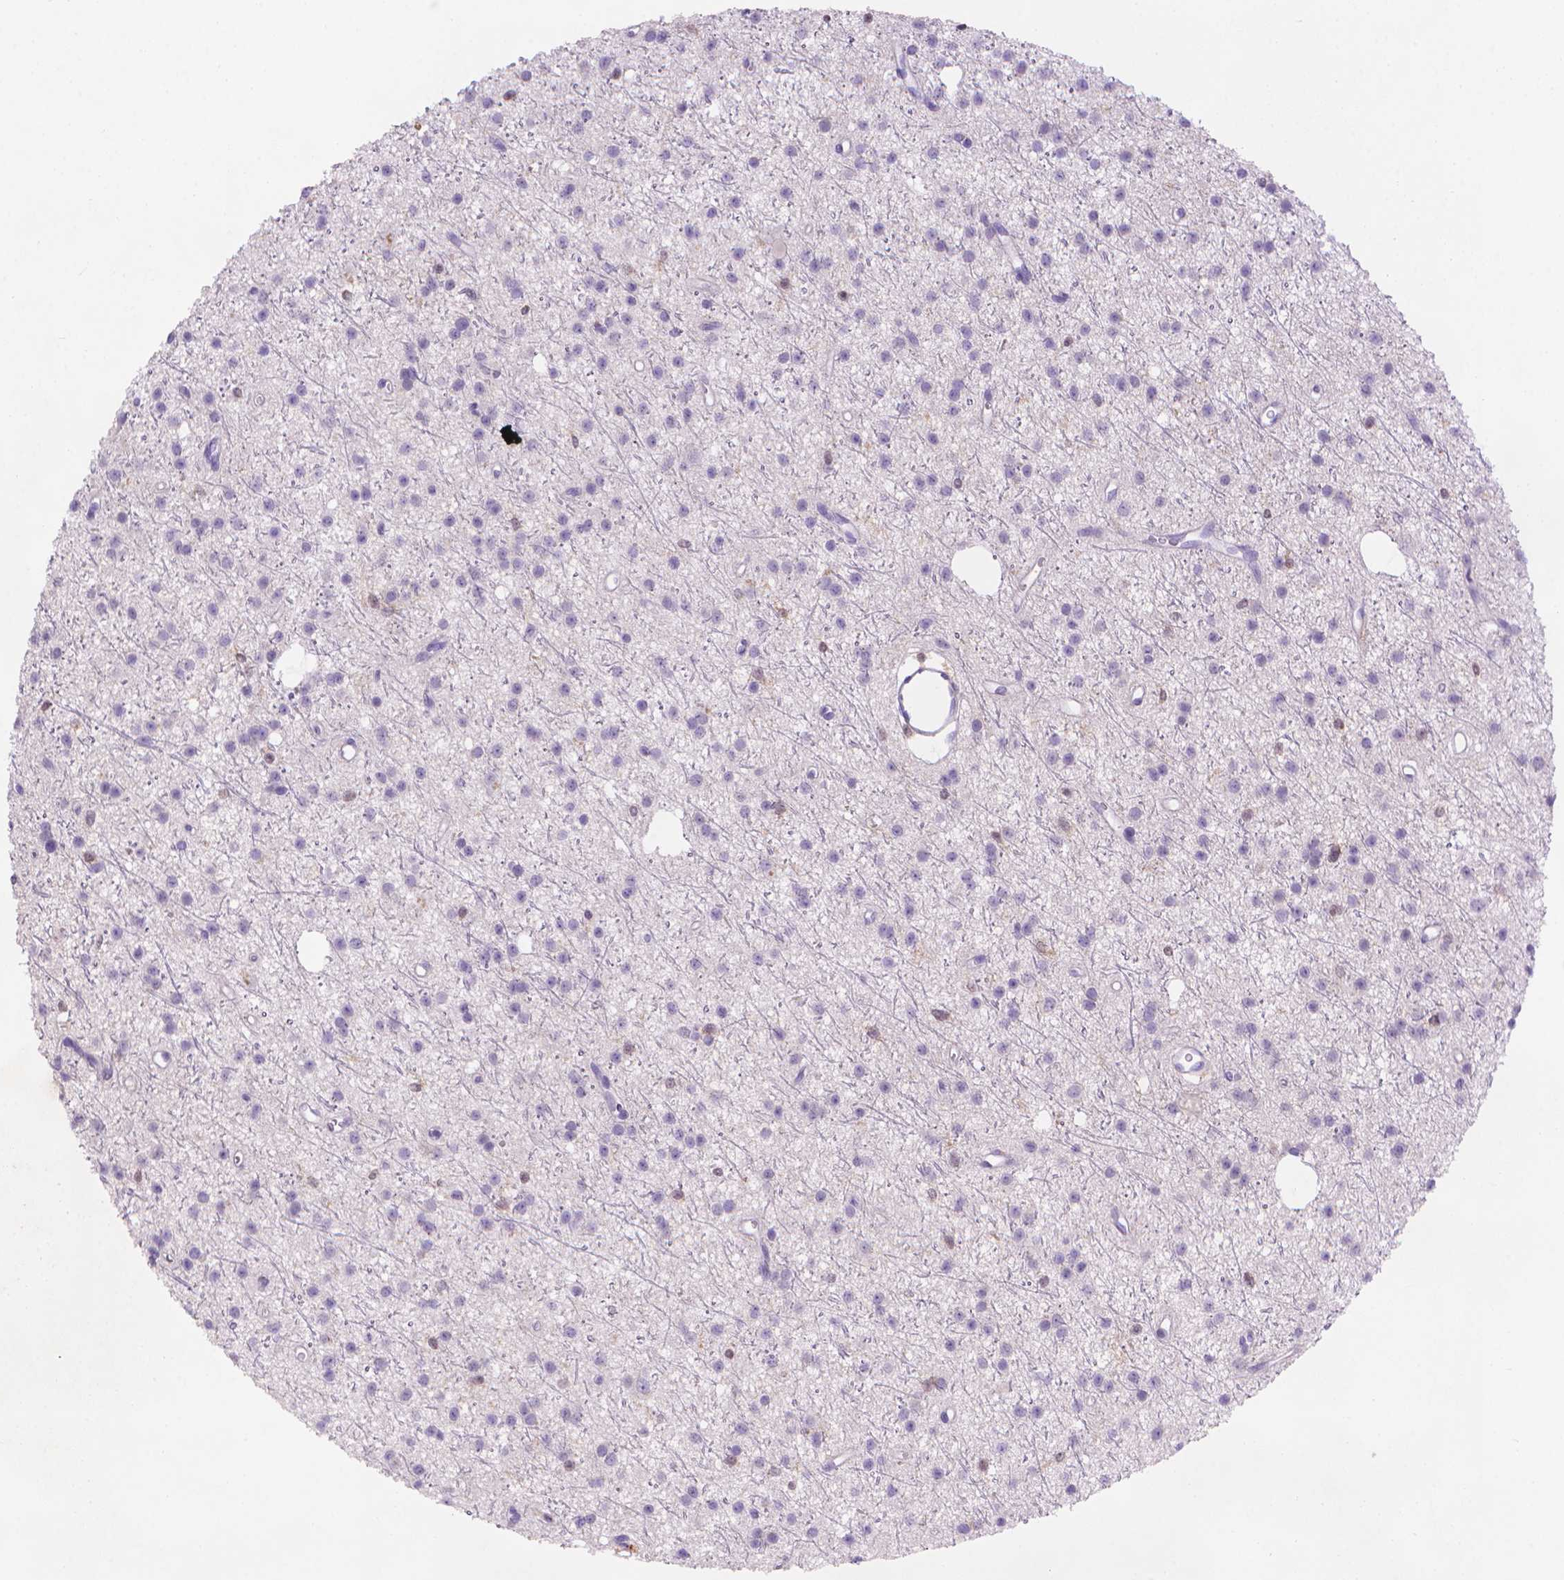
{"staining": {"intensity": "negative", "quantity": "none", "location": "none"}, "tissue": "glioma", "cell_type": "Tumor cells", "image_type": "cancer", "snomed": [{"axis": "morphology", "description": "Glioma, malignant, Low grade"}, {"axis": "topography", "description": "Brain"}], "caption": "This histopathology image is of low-grade glioma (malignant) stained with immunohistochemistry to label a protein in brown with the nuclei are counter-stained blue. There is no expression in tumor cells.", "gene": "FGD2", "patient": {"sex": "male", "age": 27}}